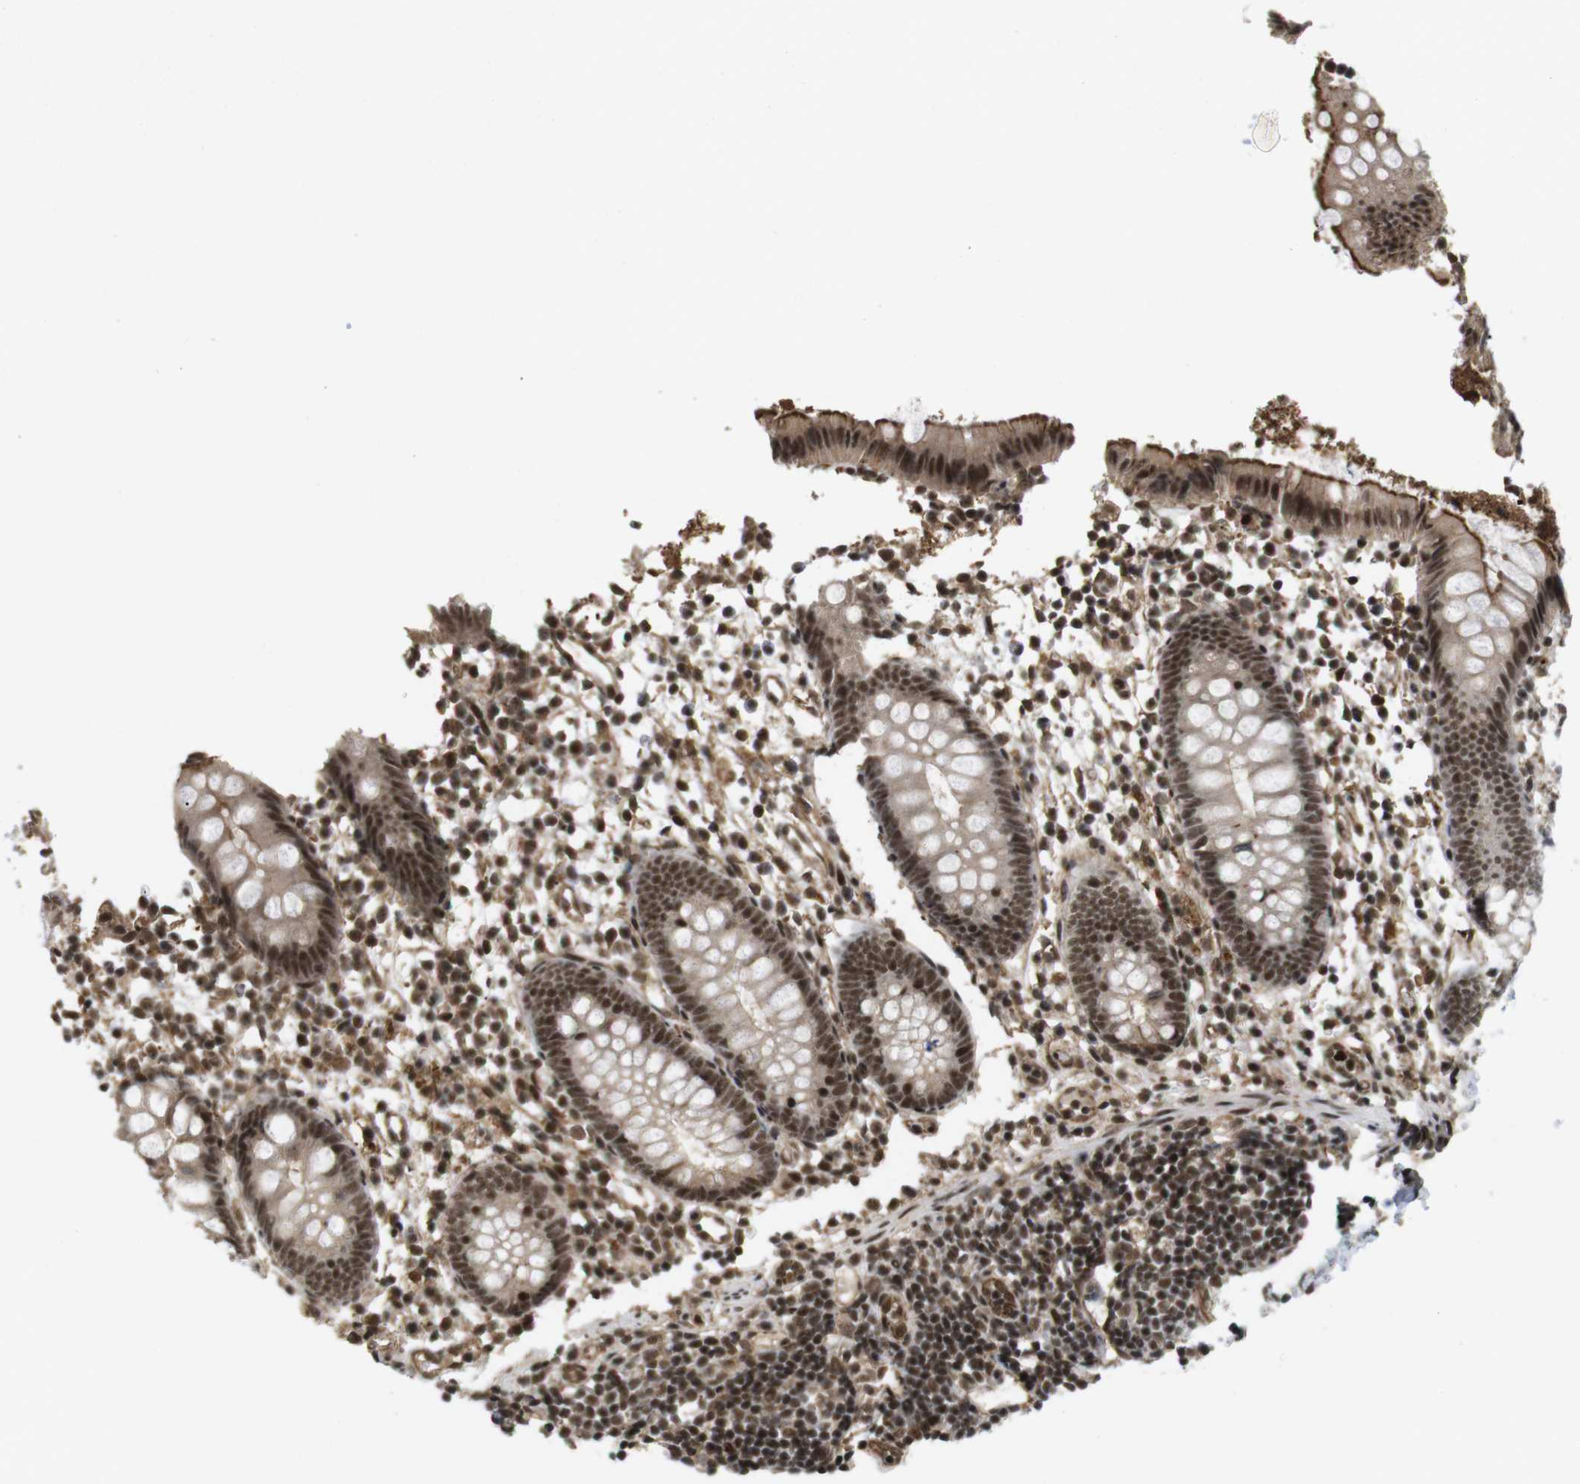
{"staining": {"intensity": "strong", "quantity": ">75%", "location": "cytoplasmic/membranous,nuclear"}, "tissue": "appendix", "cell_type": "Glandular cells", "image_type": "normal", "snomed": [{"axis": "morphology", "description": "Normal tissue, NOS"}, {"axis": "topography", "description": "Appendix"}], "caption": "Protein analysis of unremarkable appendix exhibits strong cytoplasmic/membranous,nuclear positivity in about >75% of glandular cells. Using DAB (brown) and hematoxylin (blue) stains, captured at high magnification using brightfield microscopy.", "gene": "SP2", "patient": {"sex": "female", "age": 20}}